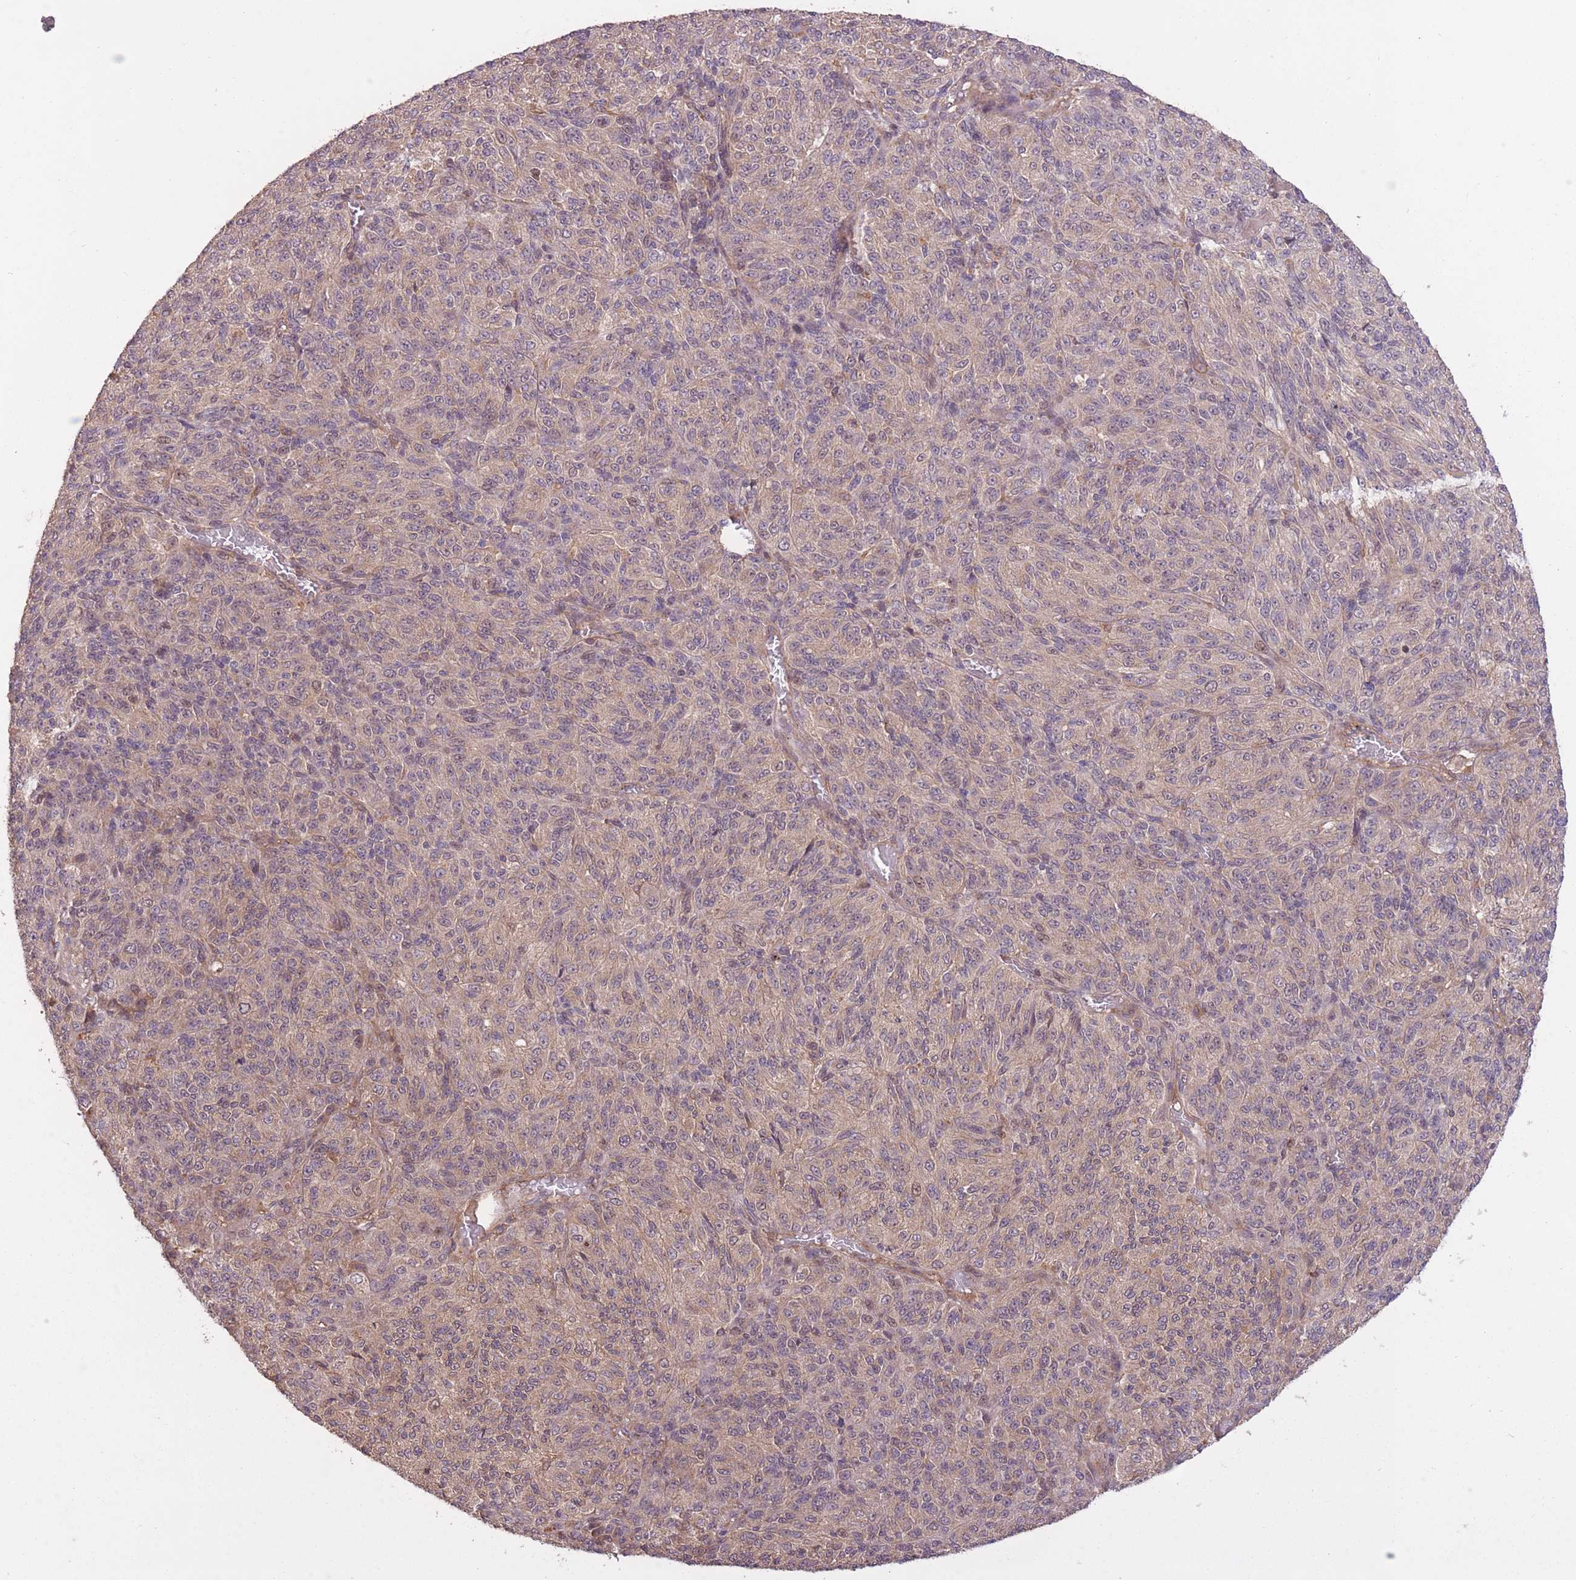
{"staining": {"intensity": "negative", "quantity": "none", "location": "none"}, "tissue": "melanoma", "cell_type": "Tumor cells", "image_type": "cancer", "snomed": [{"axis": "morphology", "description": "Malignant melanoma, Metastatic site"}, {"axis": "topography", "description": "Brain"}], "caption": "Protein analysis of melanoma exhibits no significant expression in tumor cells.", "gene": "POLR3F", "patient": {"sex": "female", "age": 56}}